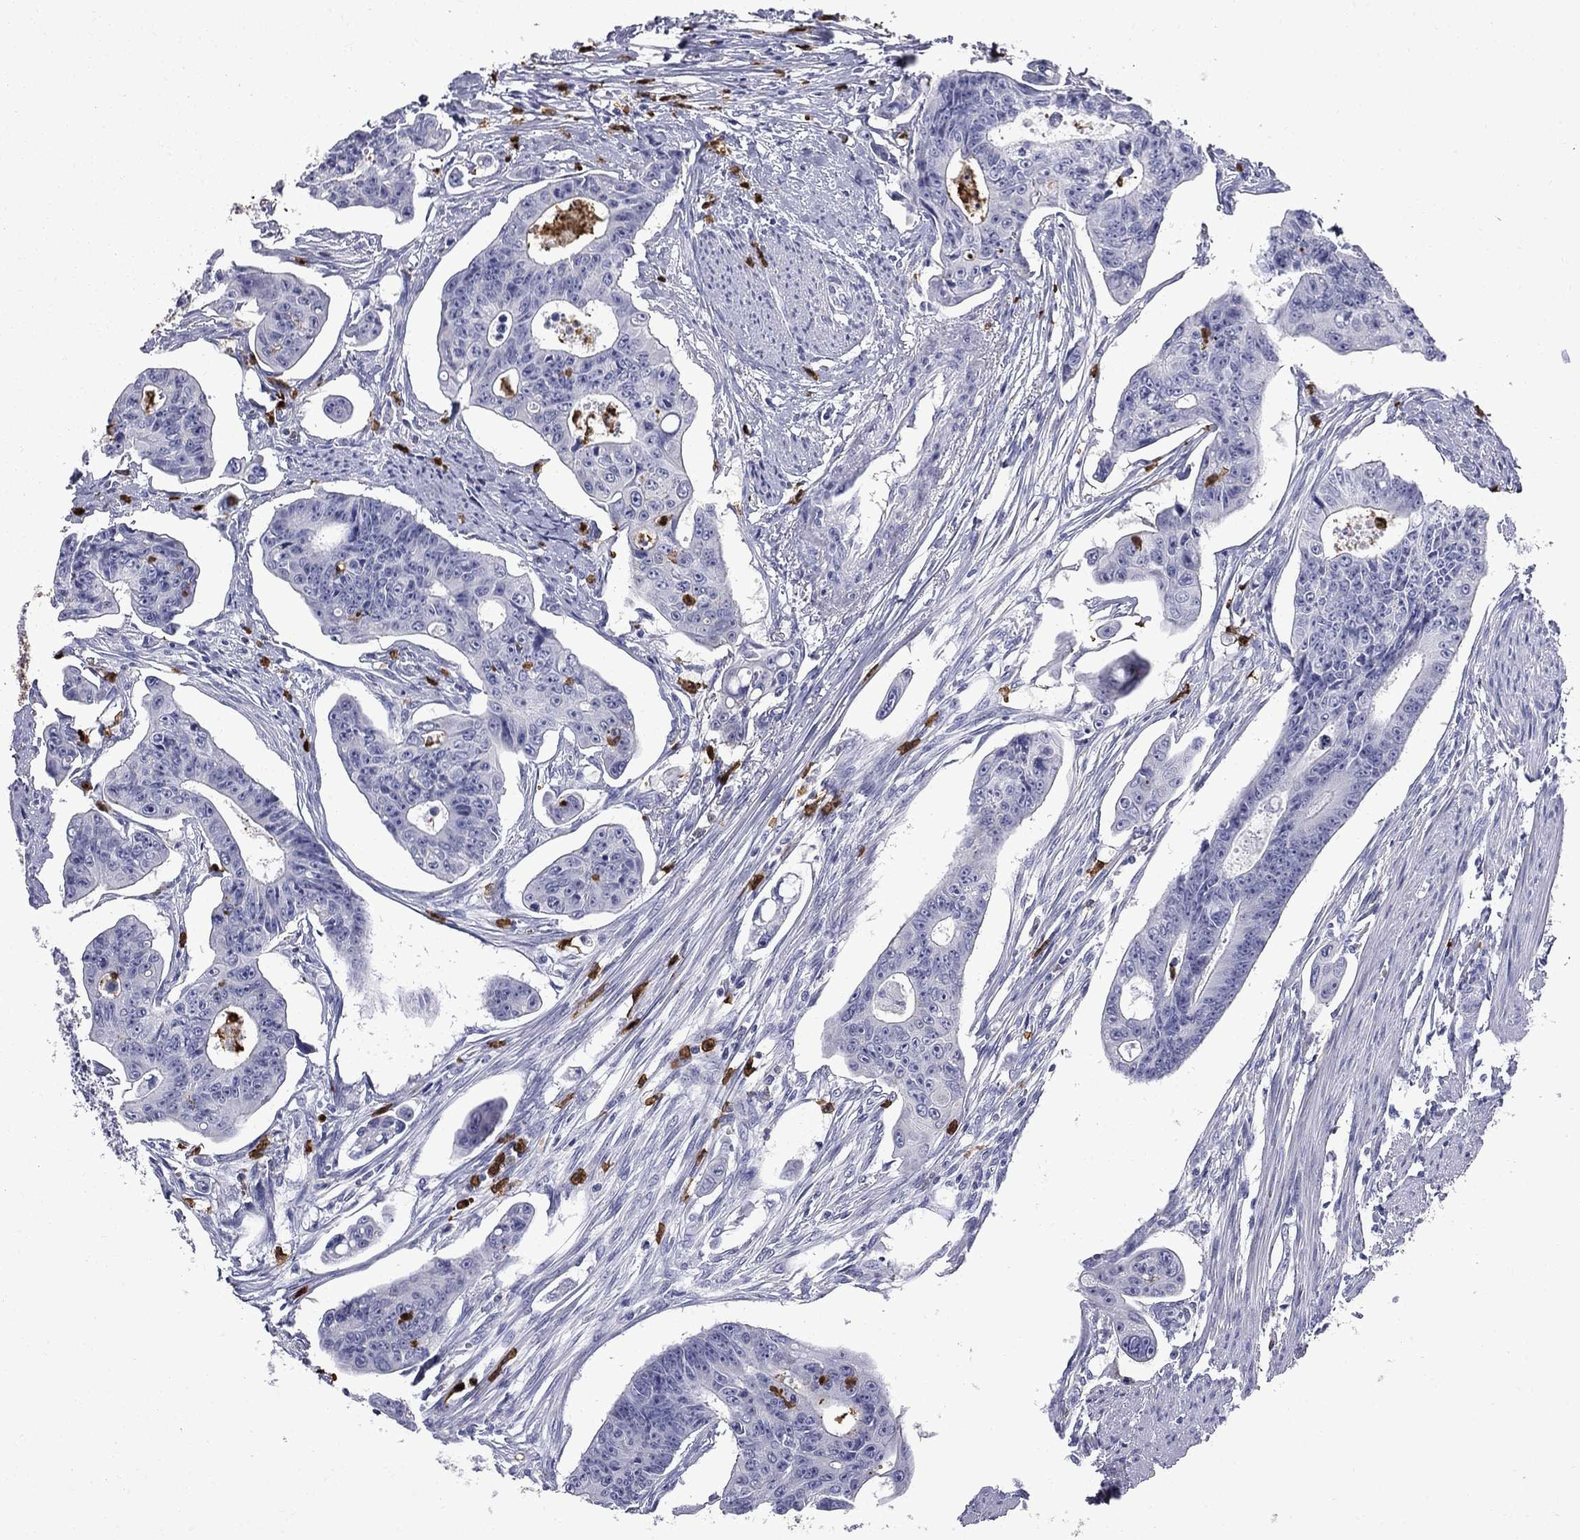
{"staining": {"intensity": "negative", "quantity": "none", "location": "none"}, "tissue": "colorectal cancer", "cell_type": "Tumor cells", "image_type": "cancer", "snomed": [{"axis": "morphology", "description": "Adenocarcinoma, NOS"}, {"axis": "topography", "description": "Colon"}], "caption": "A high-resolution image shows immunohistochemistry staining of colorectal cancer (adenocarcinoma), which reveals no significant staining in tumor cells.", "gene": "TRIM29", "patient": {"sex": "male", "age": 70}}